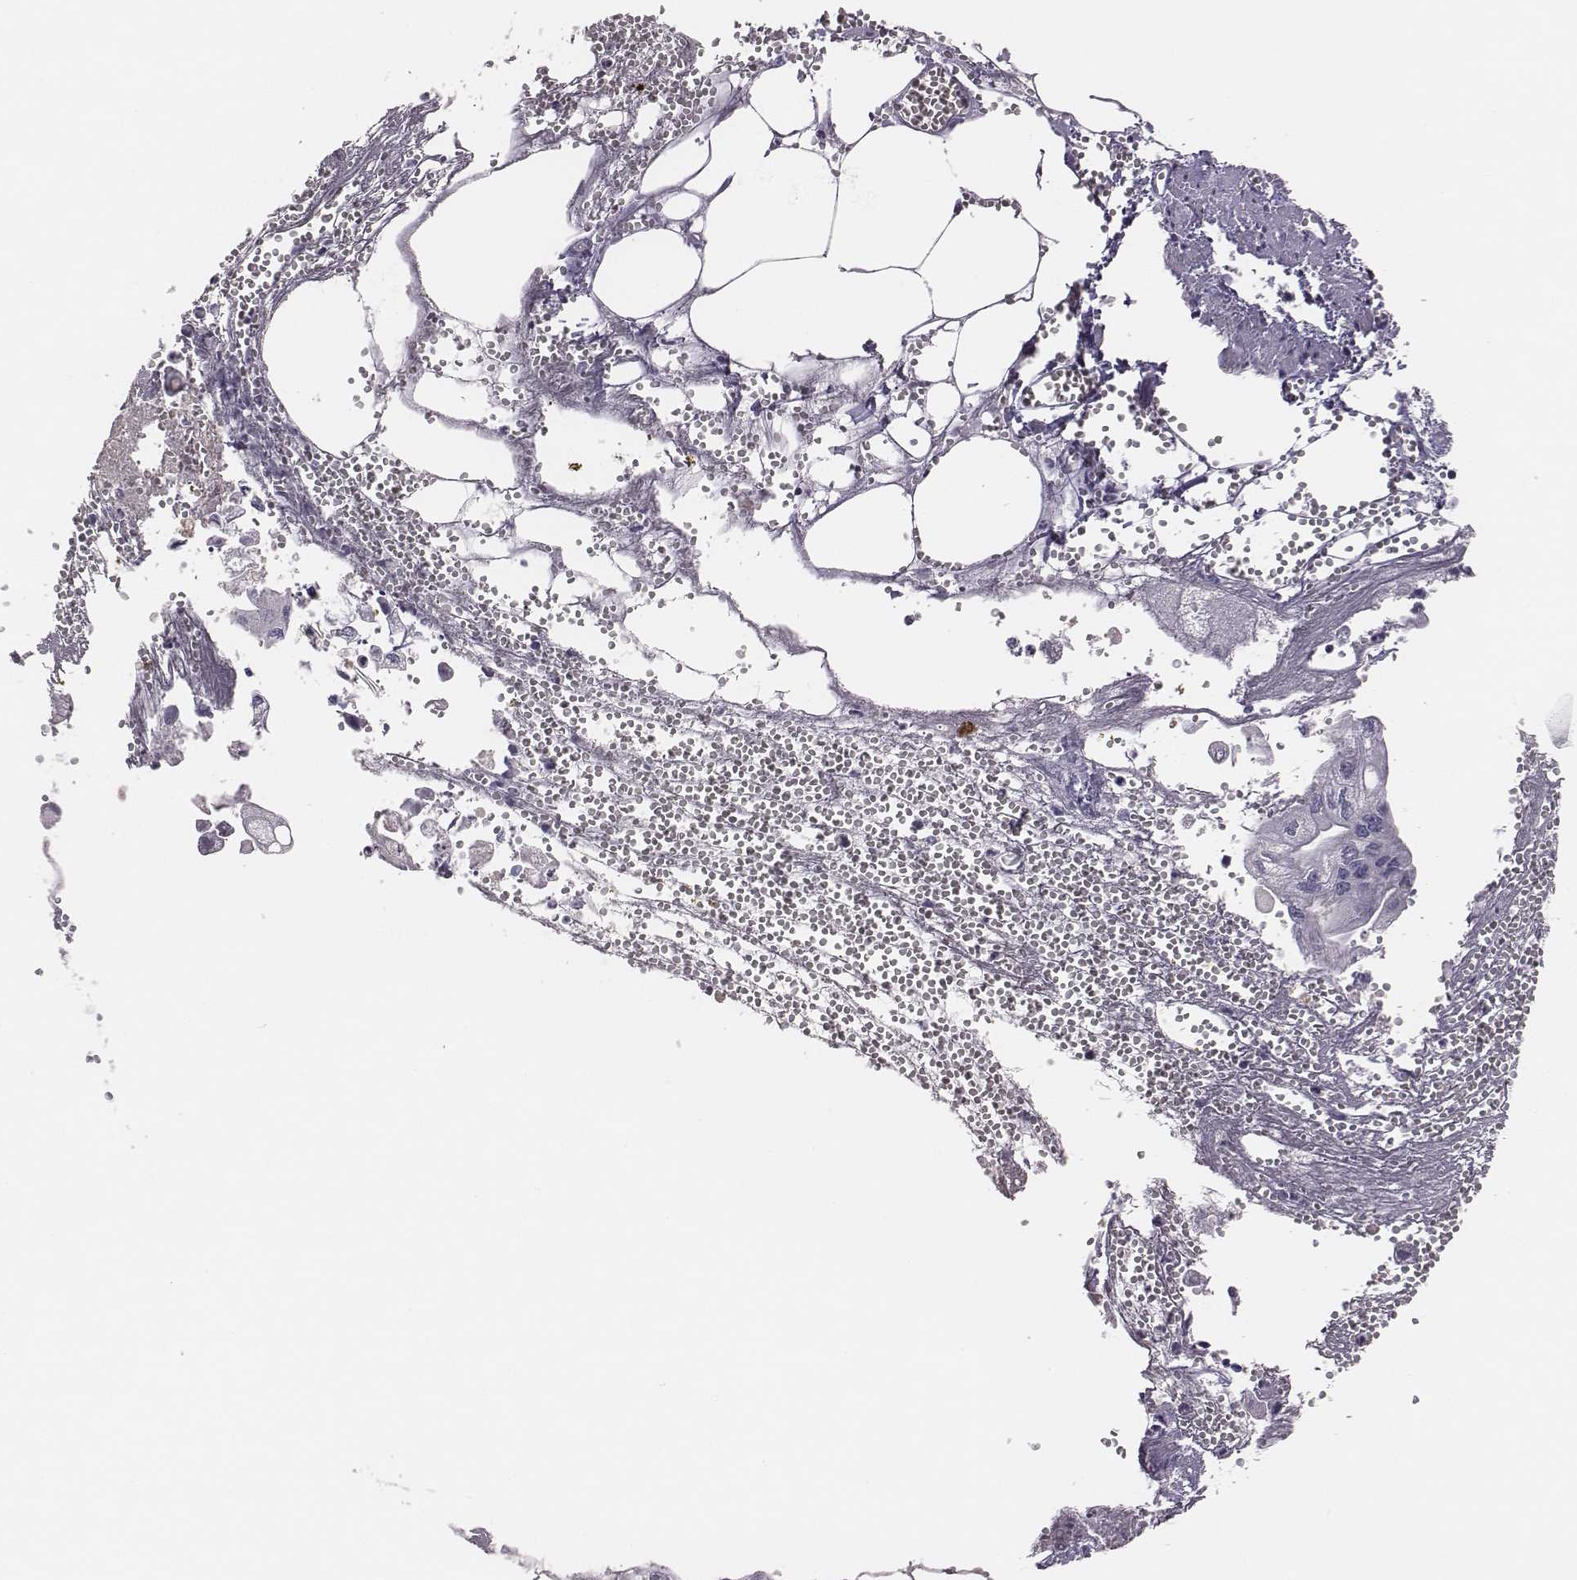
{"staining": {"intensity": "negative", "quantity": "none", "location": "none"}, "tissue": "pancreatic cancer", "cell_type": "Tumor cells", "image_type": "cancer", "snomed": [{"axis": "morphology", "description": "Adenocarcinoma, NOS"}, {"axis": "topography", "description": "Pancreas"}], "caption": "The photomicrograph reveals no significant expression in tumor cells of adenocarcinoma (pancreatic).", "gene": "EN1", "patient": {"sex": "male", "age": 70}}